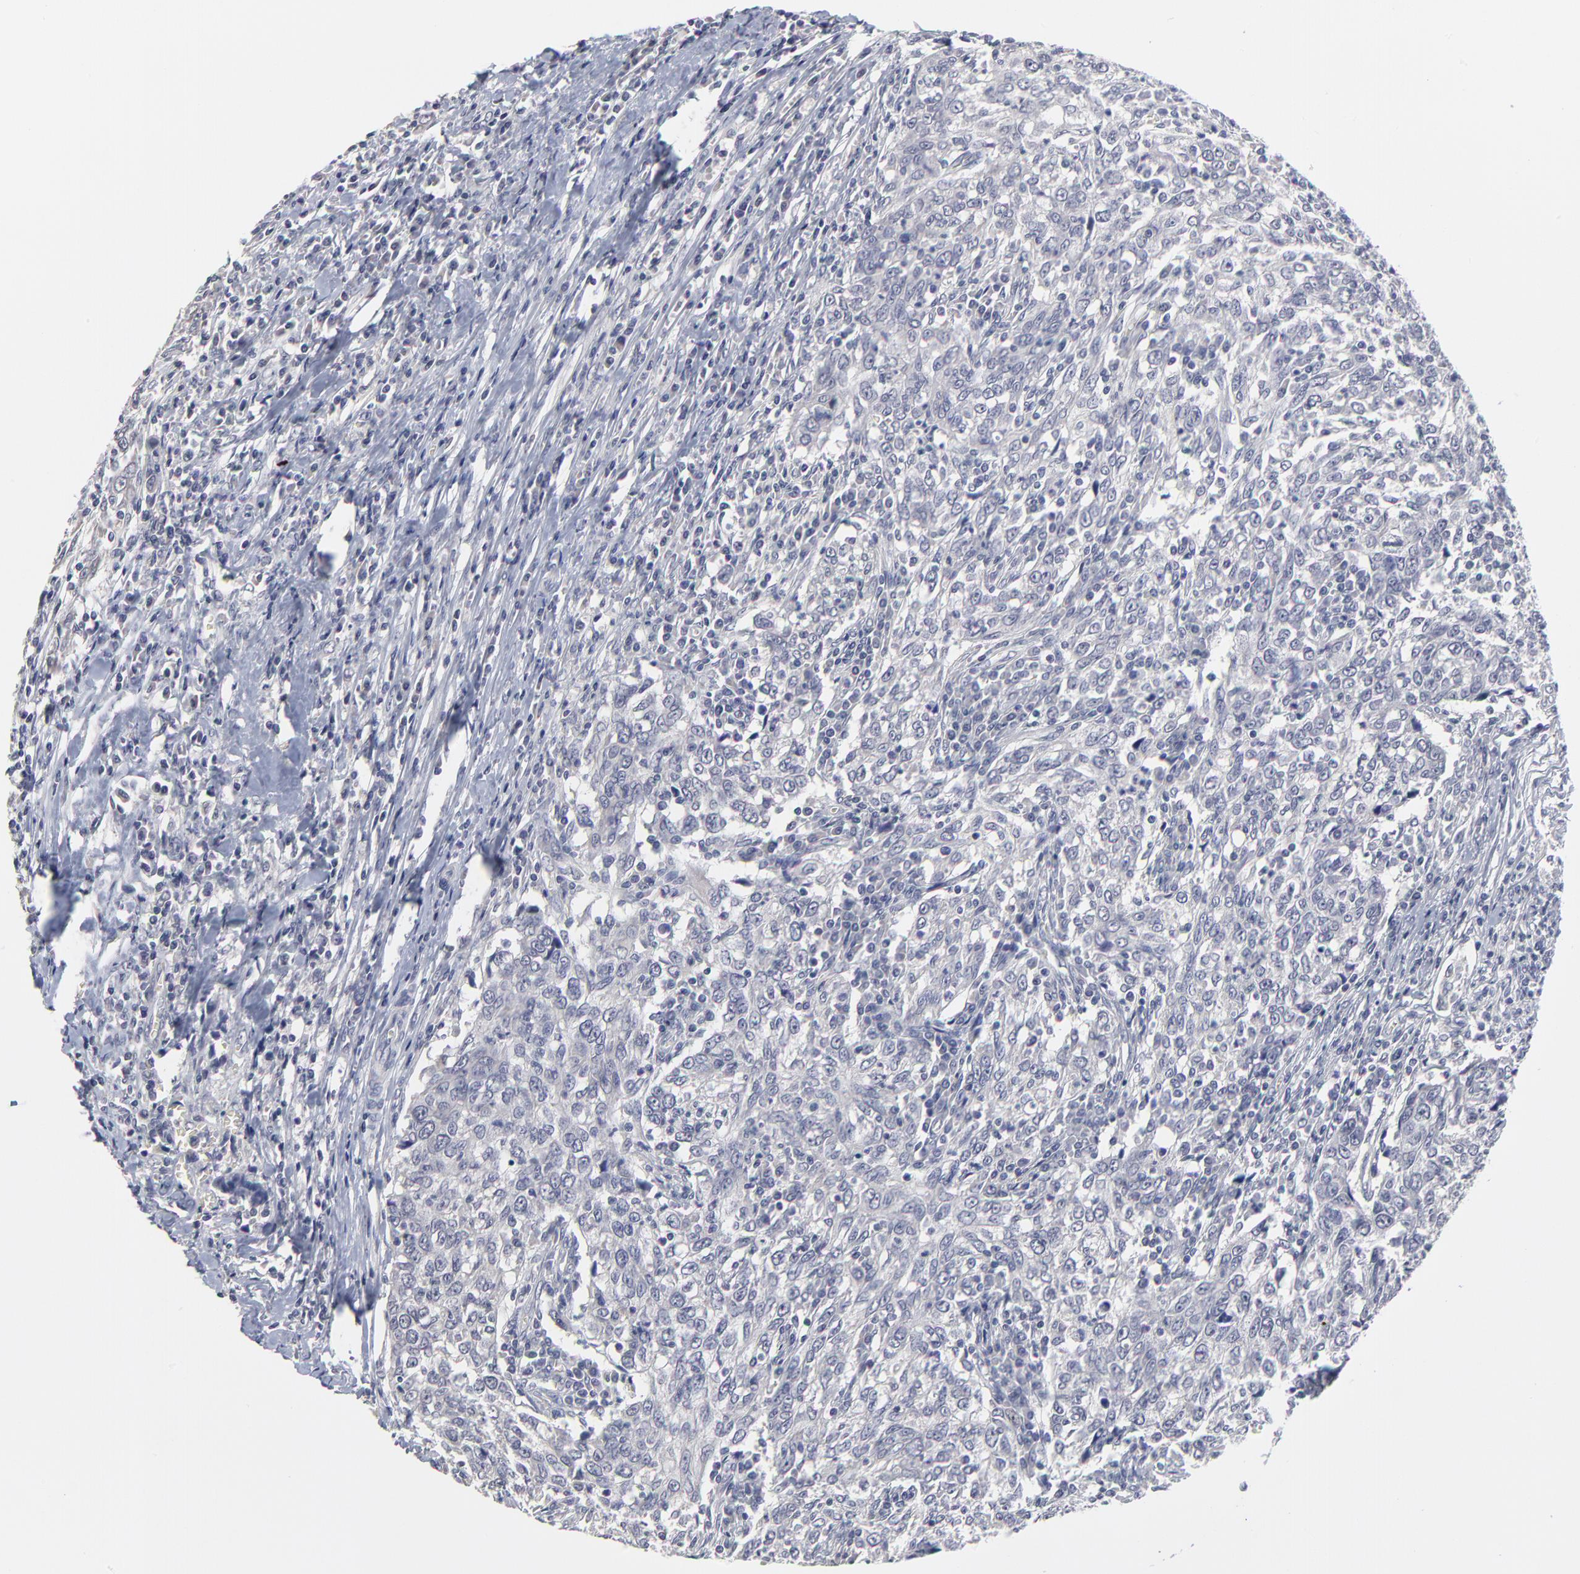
{"staining": {"intensity": "negative", "quantity": "none", "location": "none"}, "tissue": "breast cancer", "cell_type": "Tumor cells", "image_type": "cancer", "snomed": [{"axis": "morphology", "description": "Duct carcinoma"}, {"axis": "topography", "description": "Breast"}], "caption": "This histopathology image is of breast intraductal carcinoma stained with immunohistochemistry (IHC) to label a protein in brown with the nuclei are counter-stained blue. There is no staining in tumor cells.", "gene": "MAGEA10", "patient": {"sex": "female", "age": 50}}